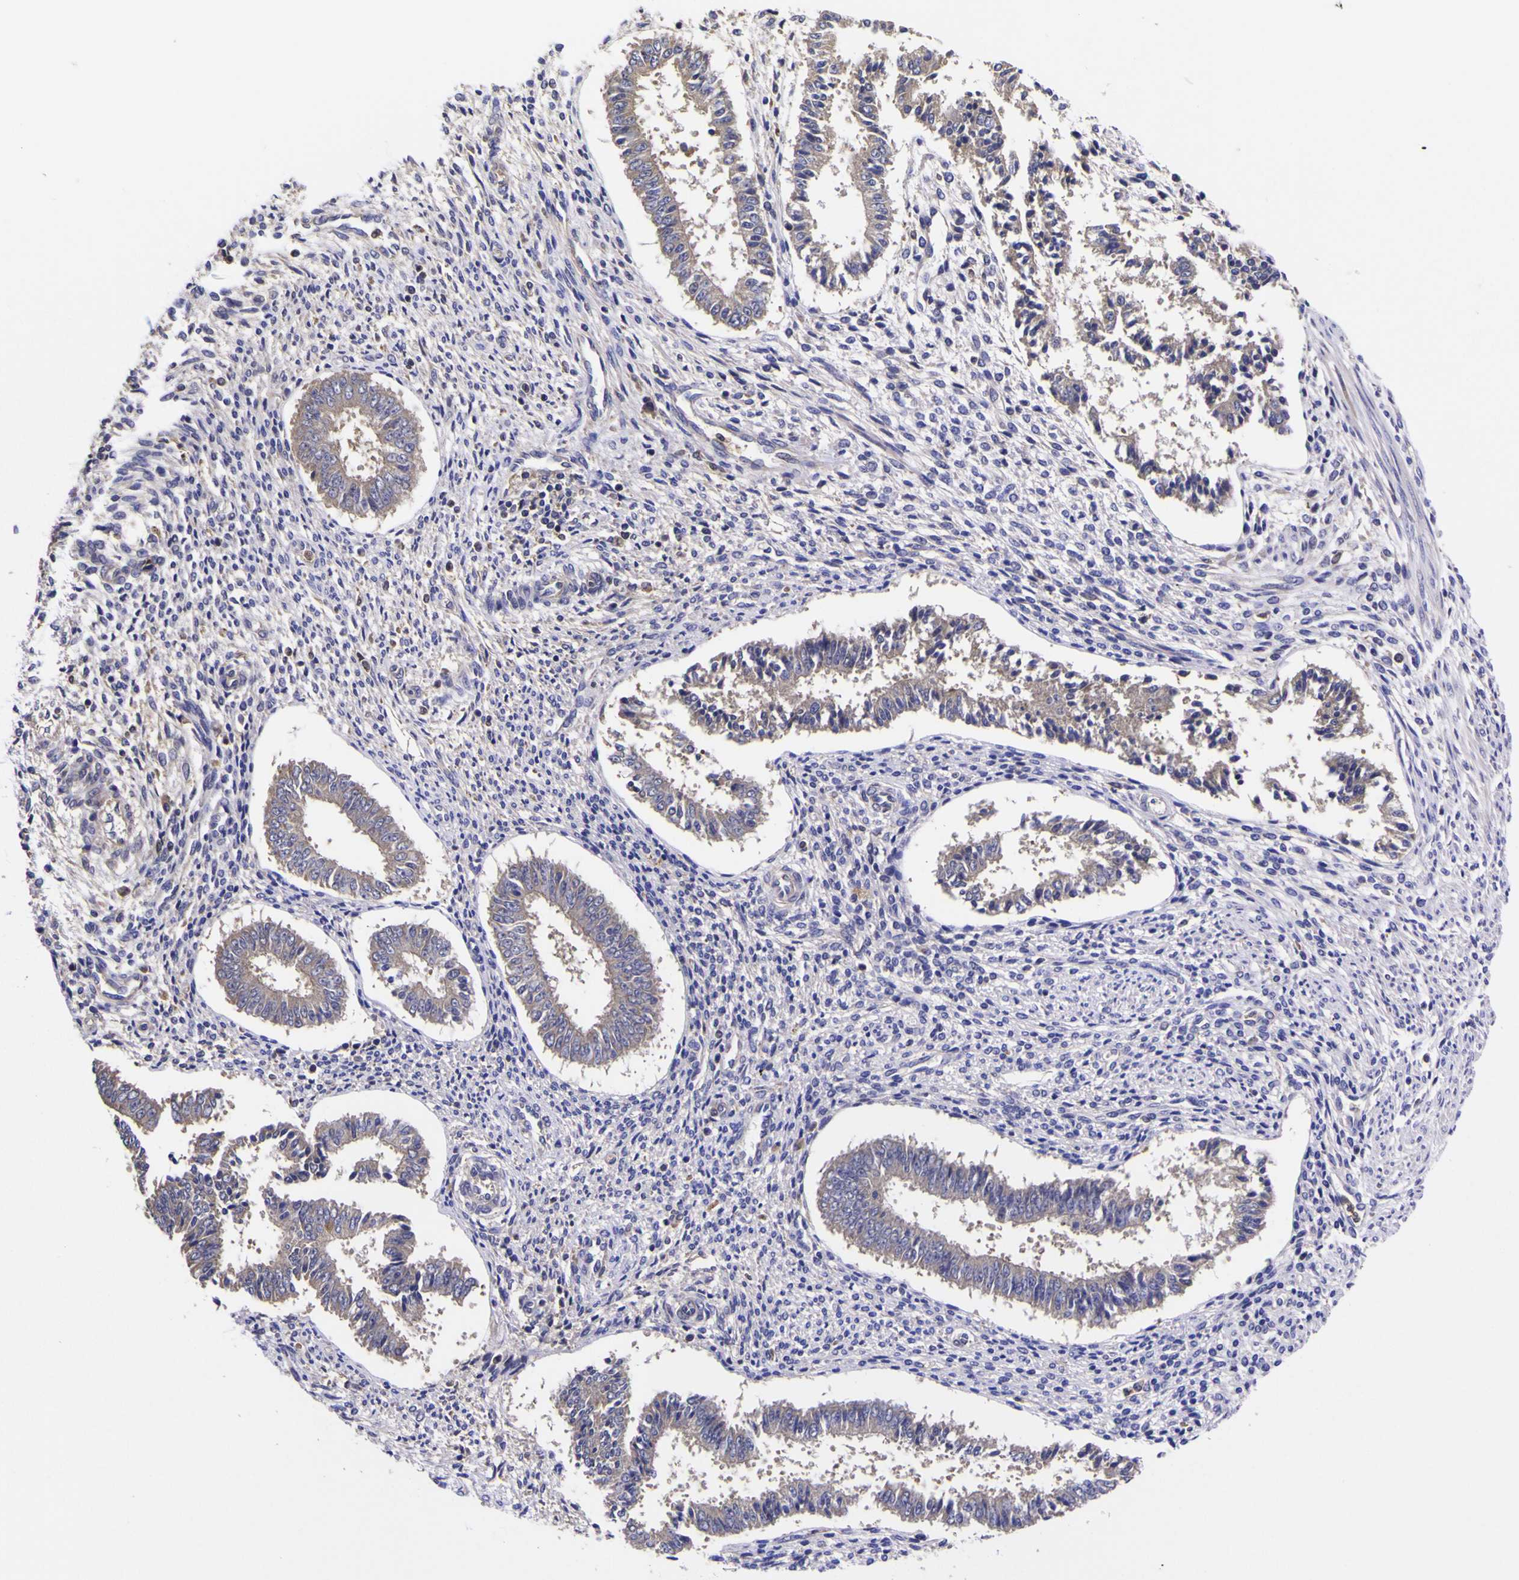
{"staining": {"intensity": "negative", "quantity": "none", "location": "none"}, "tissue": "endometrium", "cell_type": "Cells in endometrial stroma", "image_type": "normal", "snomed": [{"axis": "morphology", "description": "Normal tissue, NOS"}, {"axis": "topography", "description": "Endometrium"}], "caption": "Immunohistochemistry histopathology image of normal endometrium: human endometrium stained with DAB (3,3'-diaminobenzidine) reveals no significant protein staining in cells in endometrial stroma.", "gene": "MAPK14", "patient": {"sex": "female", "age": 35}}